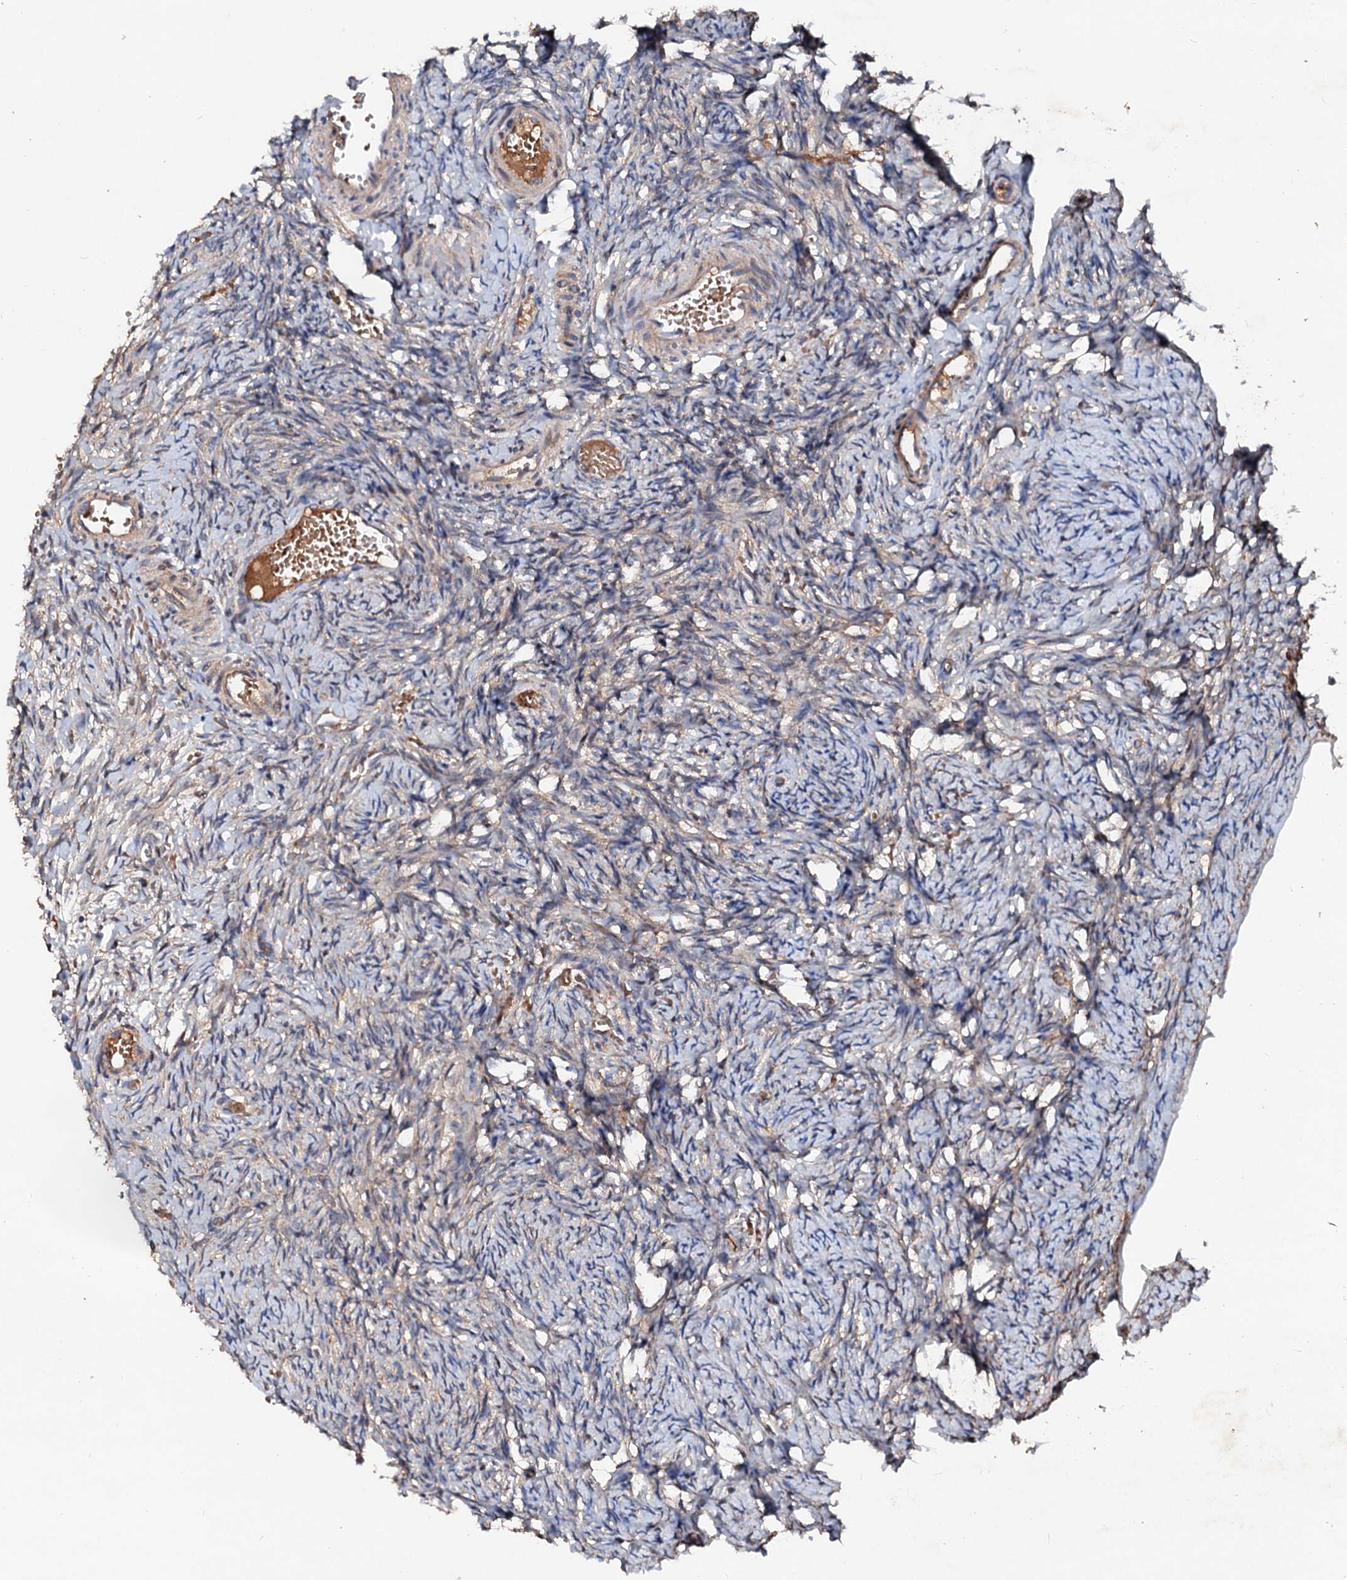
{"staining": {"intensity": "weak", "quantity": "<25%", "location": "cytoplasmic/membranous"}, "tissue": "ovary", "cell_type": "Ovarian stroma cells", "image_type": "normal", "snomed": [{"axis": "morphology", "description": "Adenocarcinoma, NOS"}, {"axis": "topography", "description": "Endometrium"}], "caption": "Ovarian stroma cells show no significant protein expression in unremarkable ovary.", "gene": "EXTL1", "patient": {"sex": "female", "age": 32}}